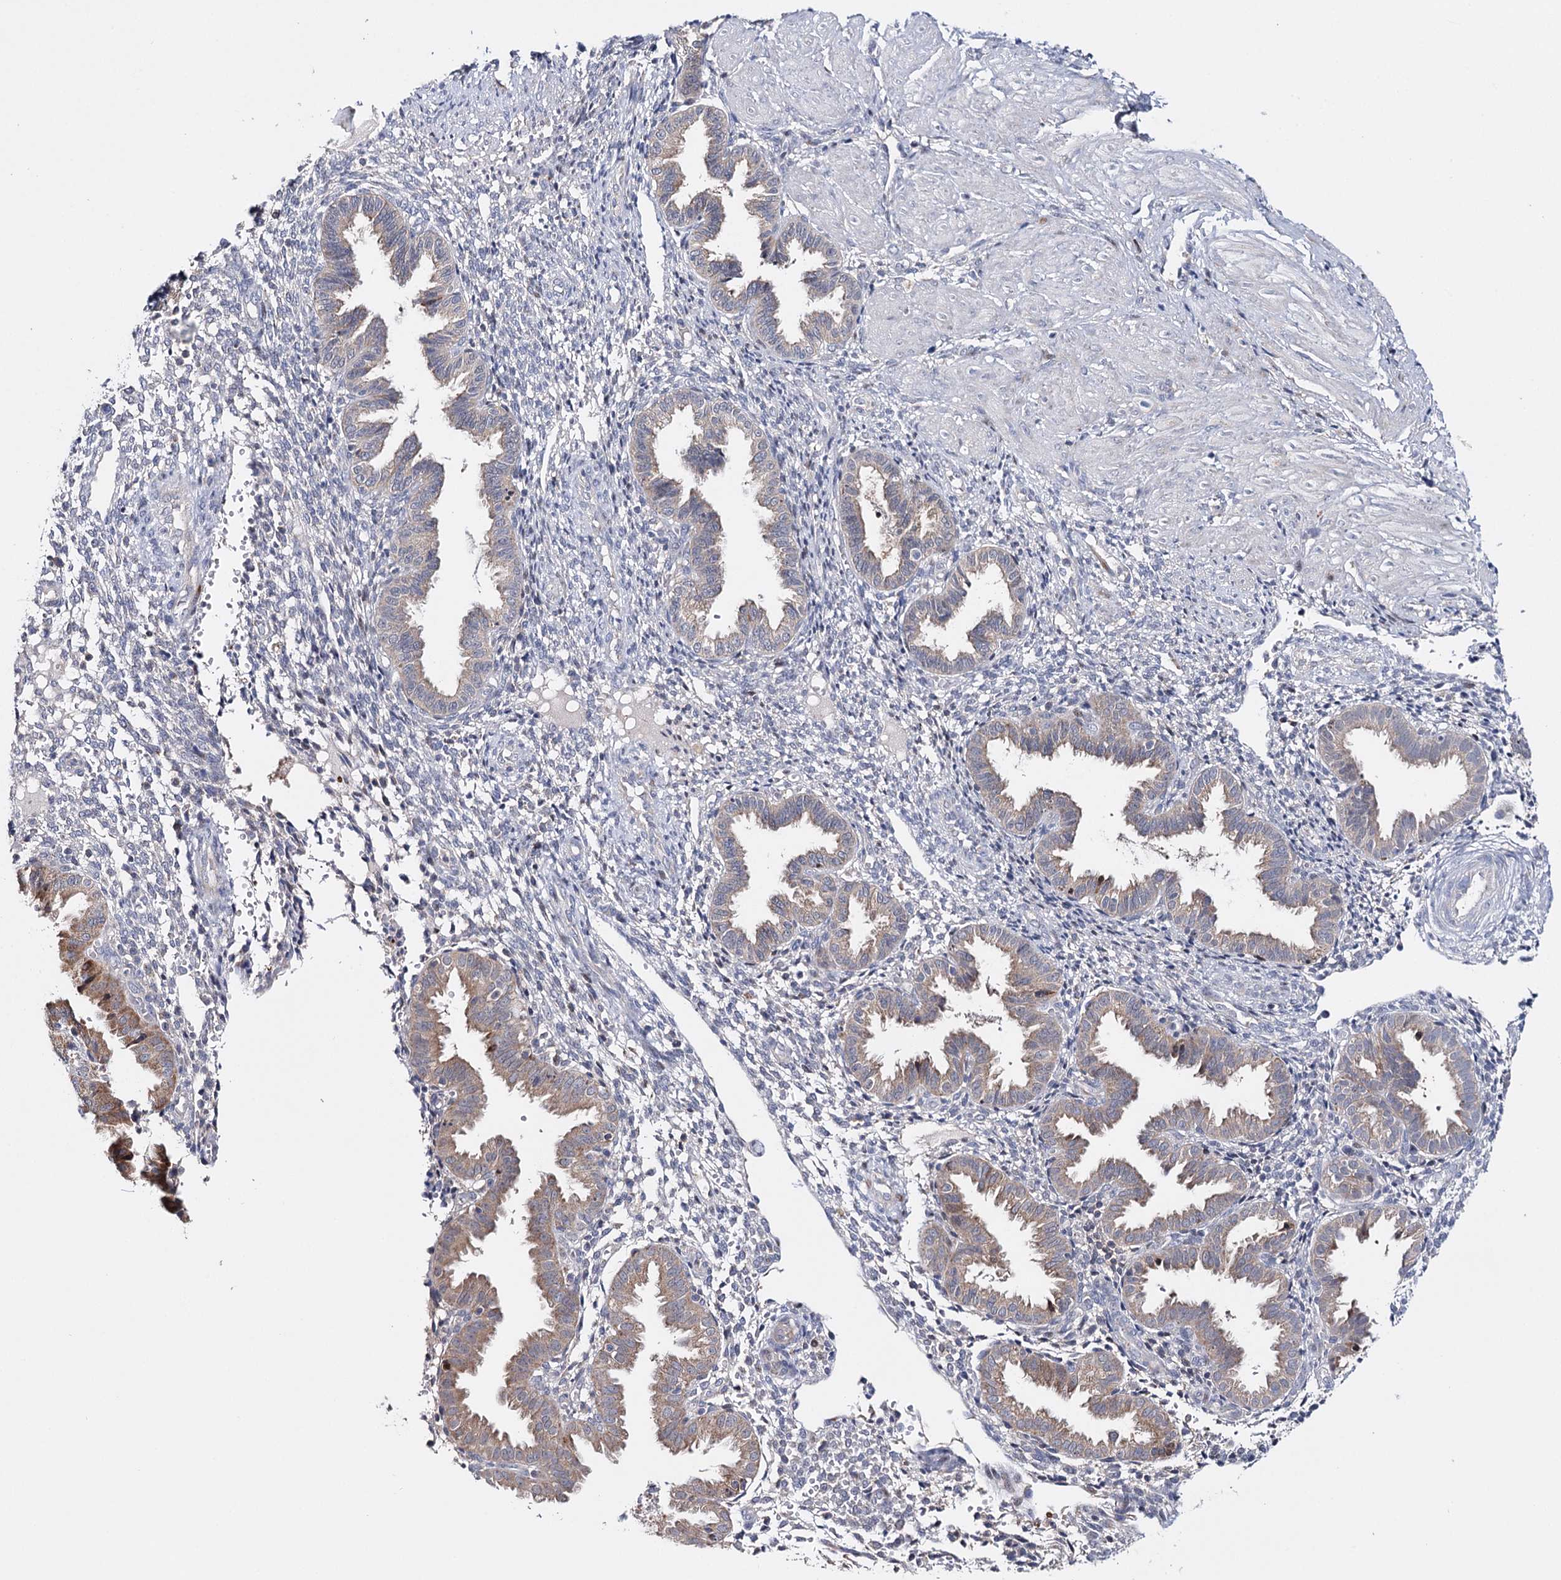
{"staining": {"intensity": "negative", "quantity": "none", "location": "none"}, "tissue": "endometrium", "cell_type": "Cells in endometrial stroma", "image_type": "normal", "snomed": [{"axis": "morphology", "description": "Normal tissue, NOS"}, {"axis": "topography", "description": "Endometrium"}], "caption": "A high-resolution histopathology image shows immunohistochemistry (IHC) staining of benign endometrium, which displays no significant staining in cells in endometrial stroma. The staining was performed using DAB (3,3'-diaminobenzidine) to visualize the protein expression in brown, while the nuclei were stained in blue with hematoxylin (Magnification: 20x).", "gene": "CFAP46", "patient": {"sex": "female", "age": 33}}